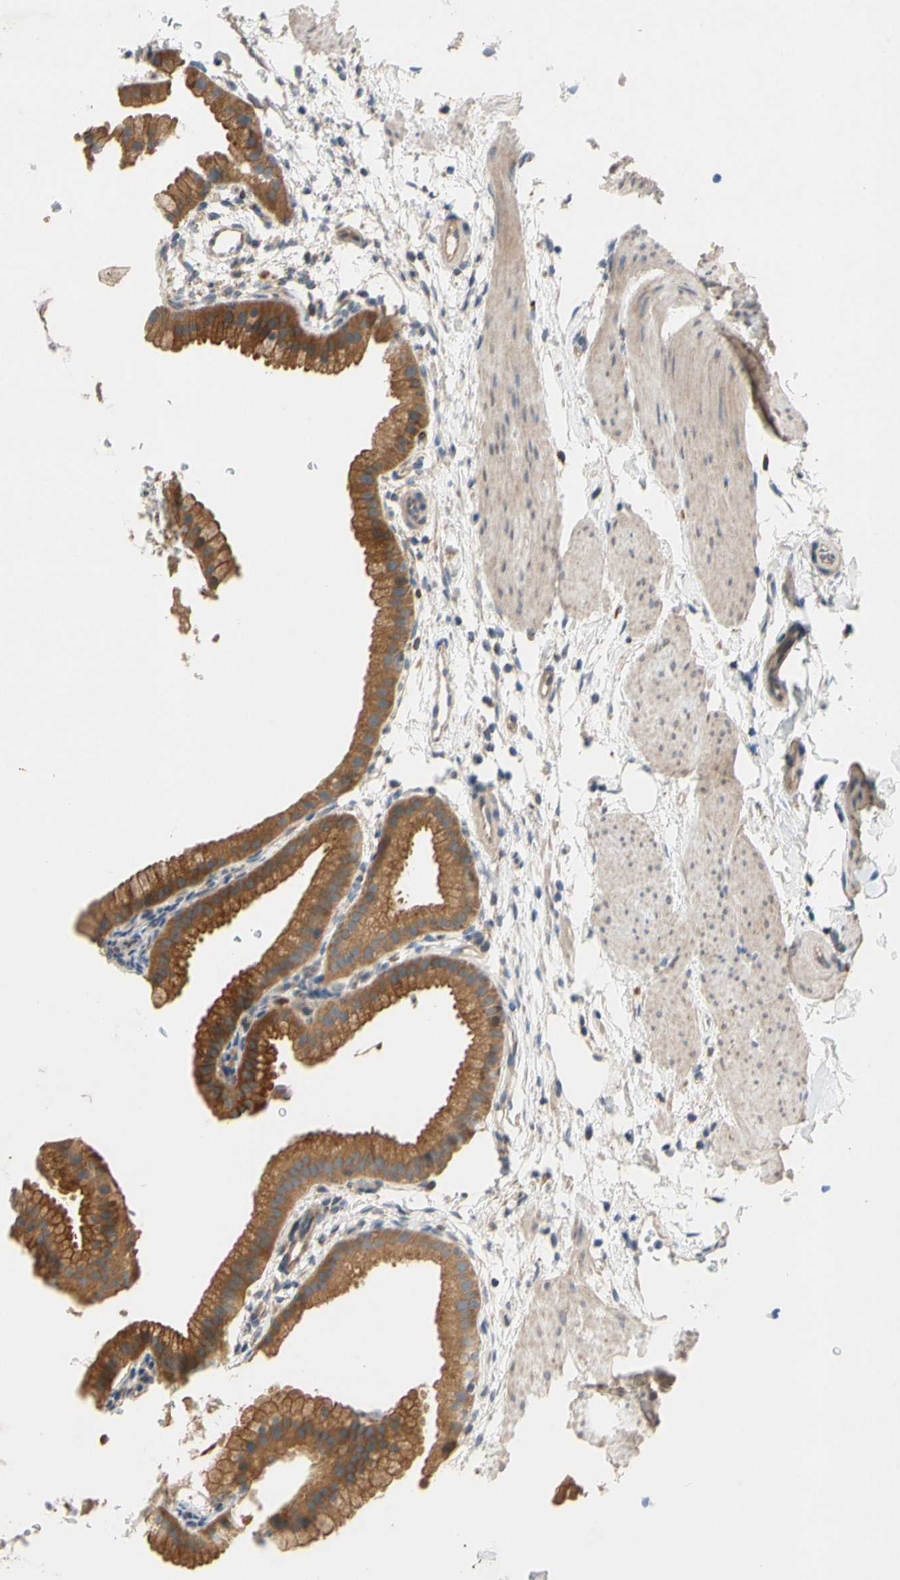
{"staining": {"intensity": "moderate", "quantity": ">75%", "location": "cytoplasmic/membranous"}, "tissue": "gallbladder", "cell_type": "Glandular cells", "image_type": "normal", "snomed": [{"axis": "morphology", "description": "Normal tissue, NOS"}, {"axis": "topography", "description": "Gallbladder"}], "caption": "High-power microscopy captured an immunohistochemistry (IHC) micrograph of unremarkable gallbladder, revealing moderate cytoplasmic/membranous staining in about >75% of glandular cells. Nuclei are stained in blue.", "gene": "MBTPS2", "patient": {"sex": "female", "age": 64}}